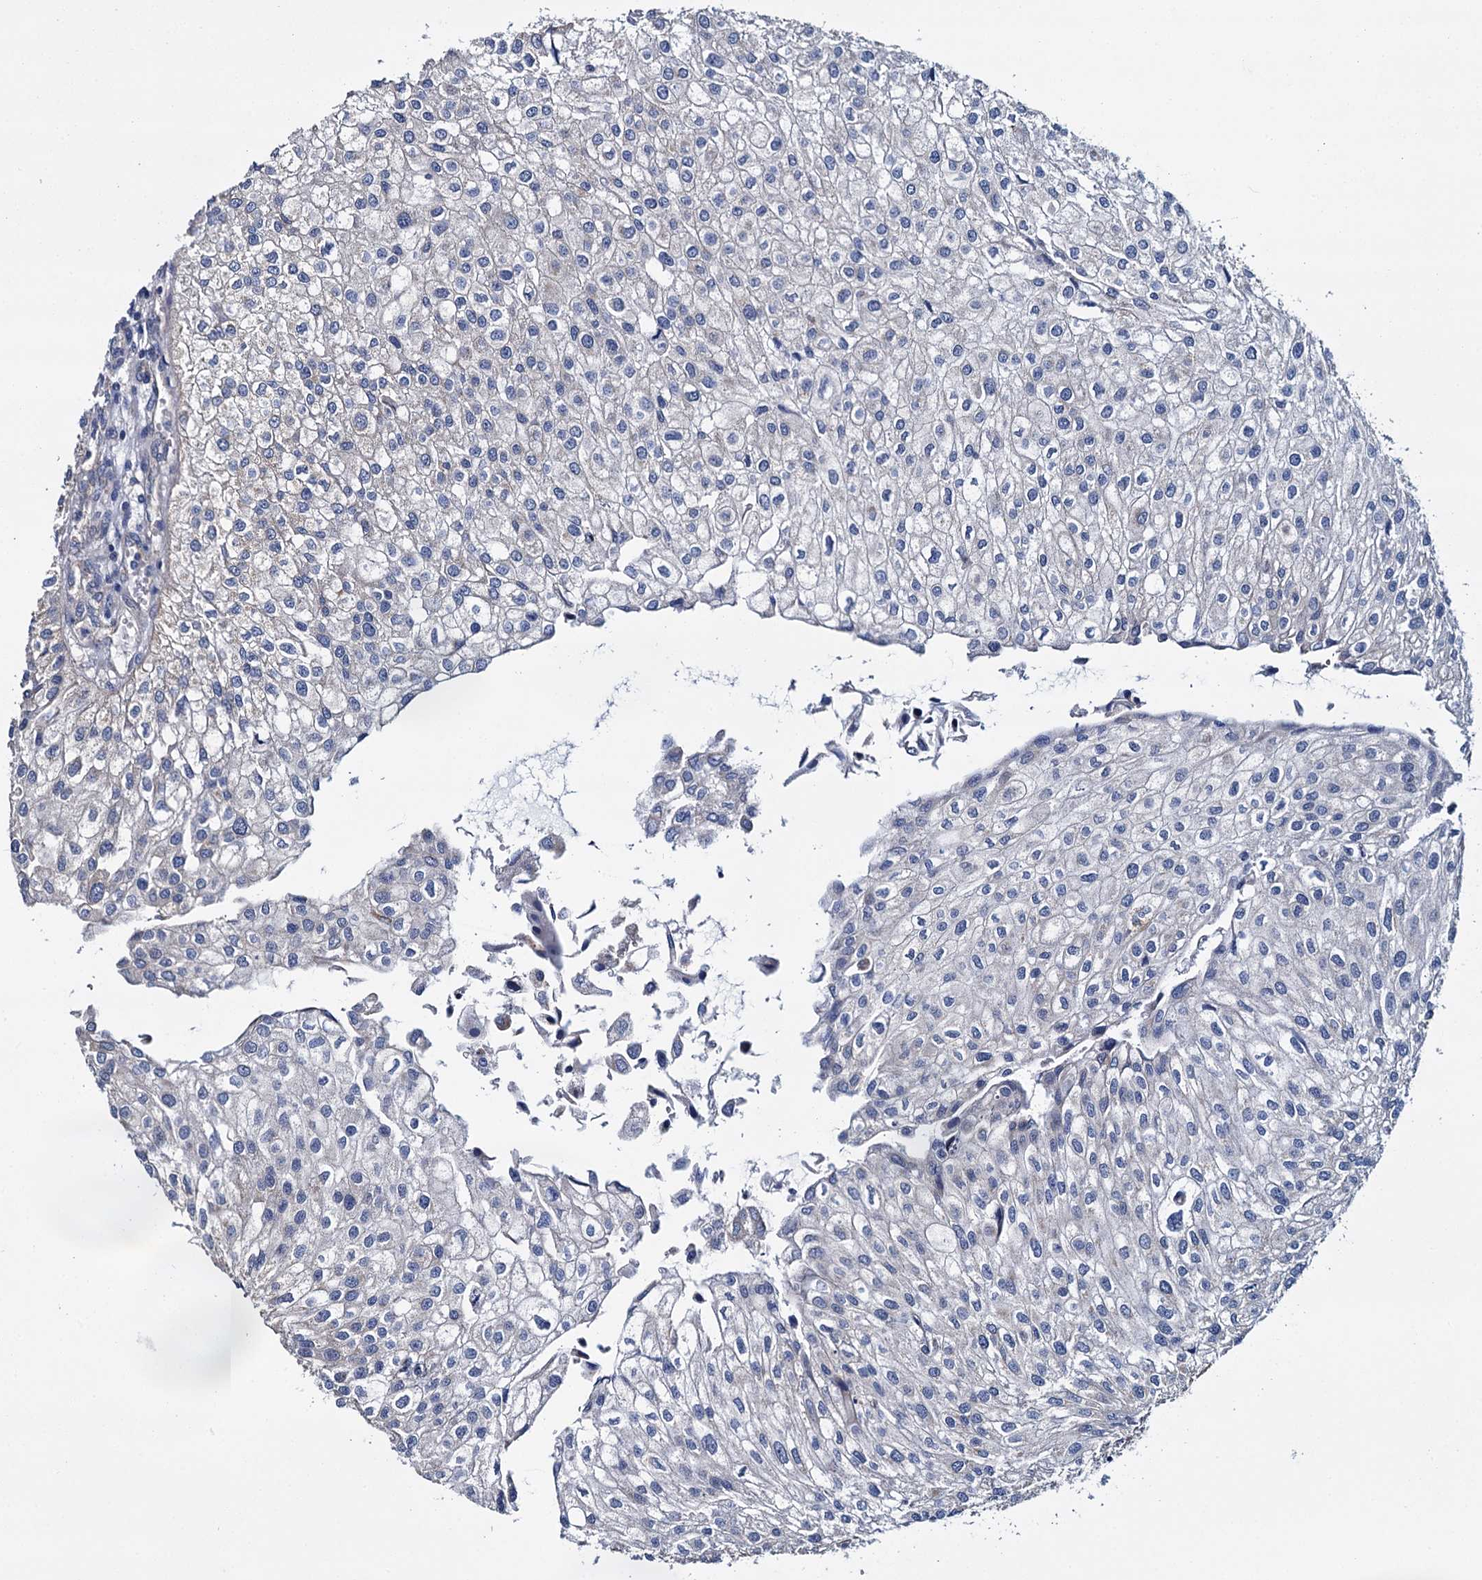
{"staining": {"intensity": "weak", "quantity": "<25%", "location": "cytoplasmic/membranous"}, "tissue": "urothelial cancer", "cell_type": "Tumor cells", "image_type": "cancer", "snomed": [{"axis": "morphology", "description": "Urothelial carcinoma, Low grade"}, {"axis": "topography", "description": "Urinary bladder"}], "caption": "There is no significant positivity in tumor cells of urothelial cancer.", "gene": "CEP295", "patient": {"sex": "female", "age": 89}}